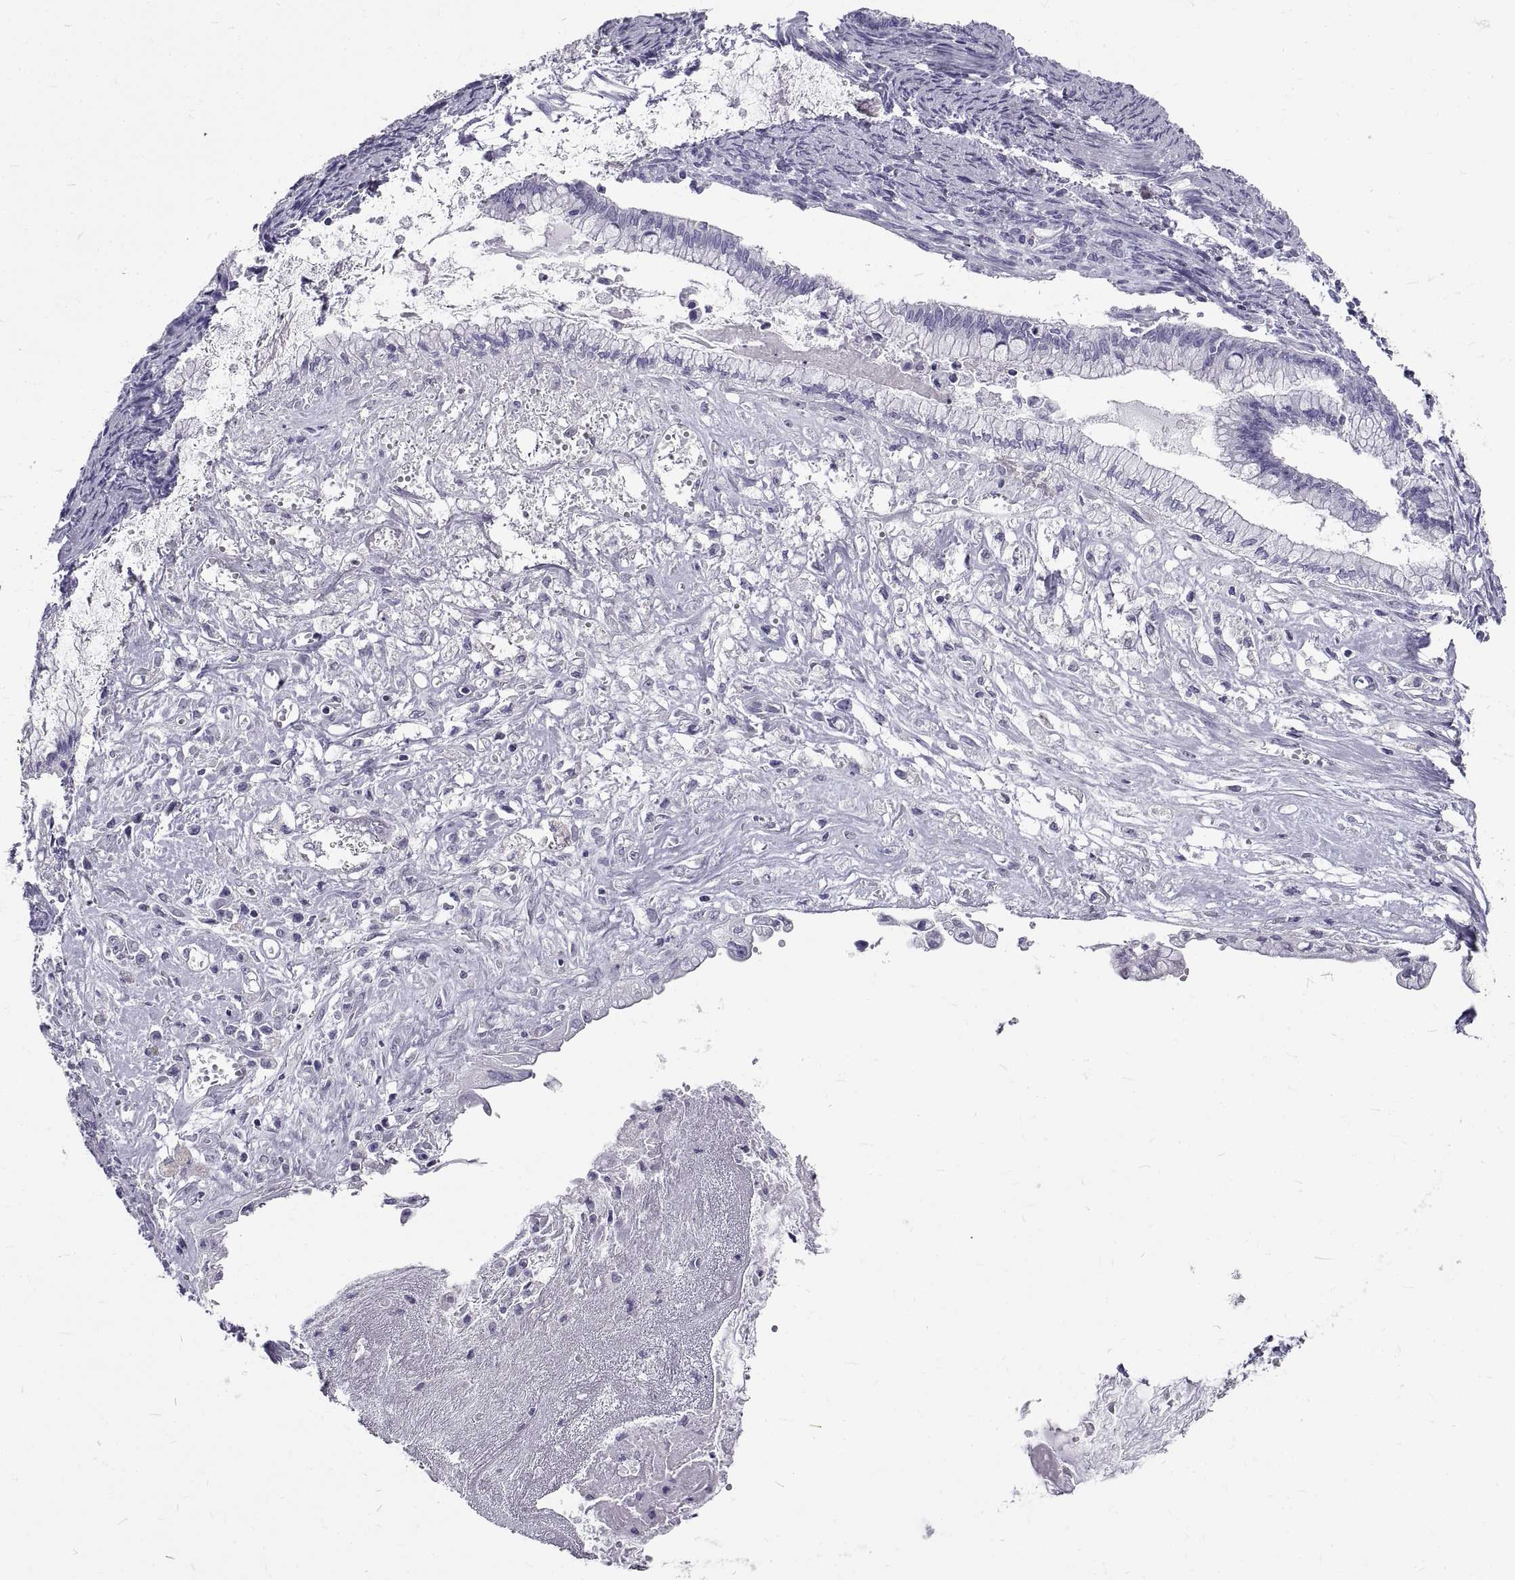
{"staining": {"intensity": "negative", "quantity": "none", "location": "none"}, "tissue": "ovarian cancer", "cell_type": "Tumor cells", "image_type": "cancer", "snomed": [{"axis": "morphology", "description": "Cystadenocarcinoma, mucinous, NOS"}, {"axis": "topography", "description": "Ovary"}], "caption": "Immunohistochemistry (IHC) of ovarian mucinous cystadenocarcinoma shows no staining in tumor cells.", "gene": "GNG12", "patient": {"sex": "female", "age": 67}}